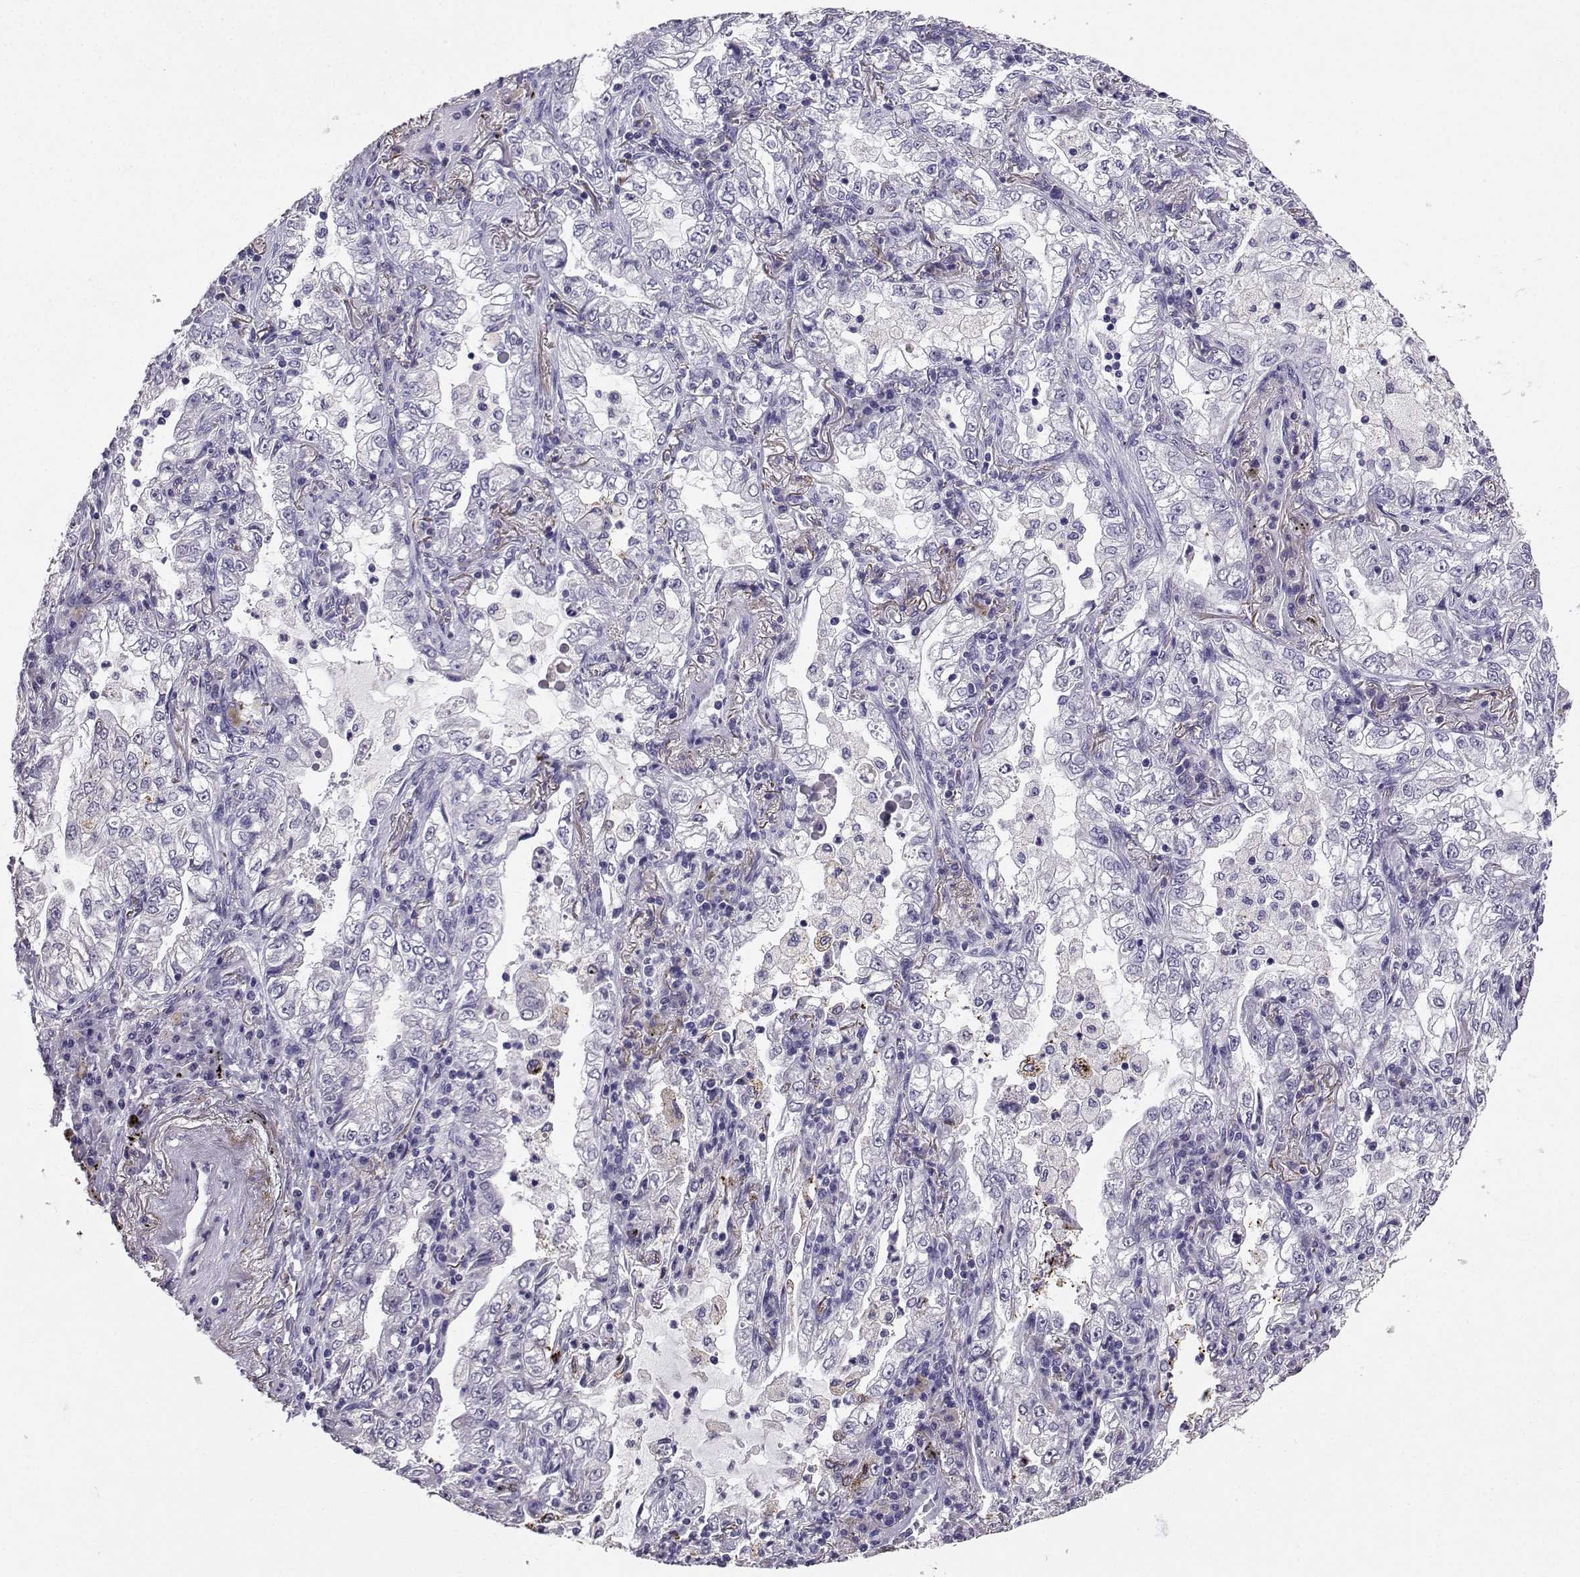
{"staining": {"intensity": "negative", "quantity": "none", "location": "none"}, "tissue": "lung cancer", "cell_type": "Tumor cells", "image_type": "cancer", "snomed": [{"axis": "morphology", "description": "Adenocarcinoma, NOS"}, {"axis": "topography", "description": "Lung"}], "caption": "Photomicrograph shows no protein expression in tumor cells of lung adenocarcinoma tissue.", "gene": "SPAG11B", "patient": {"sex": "female", "age": 73}}